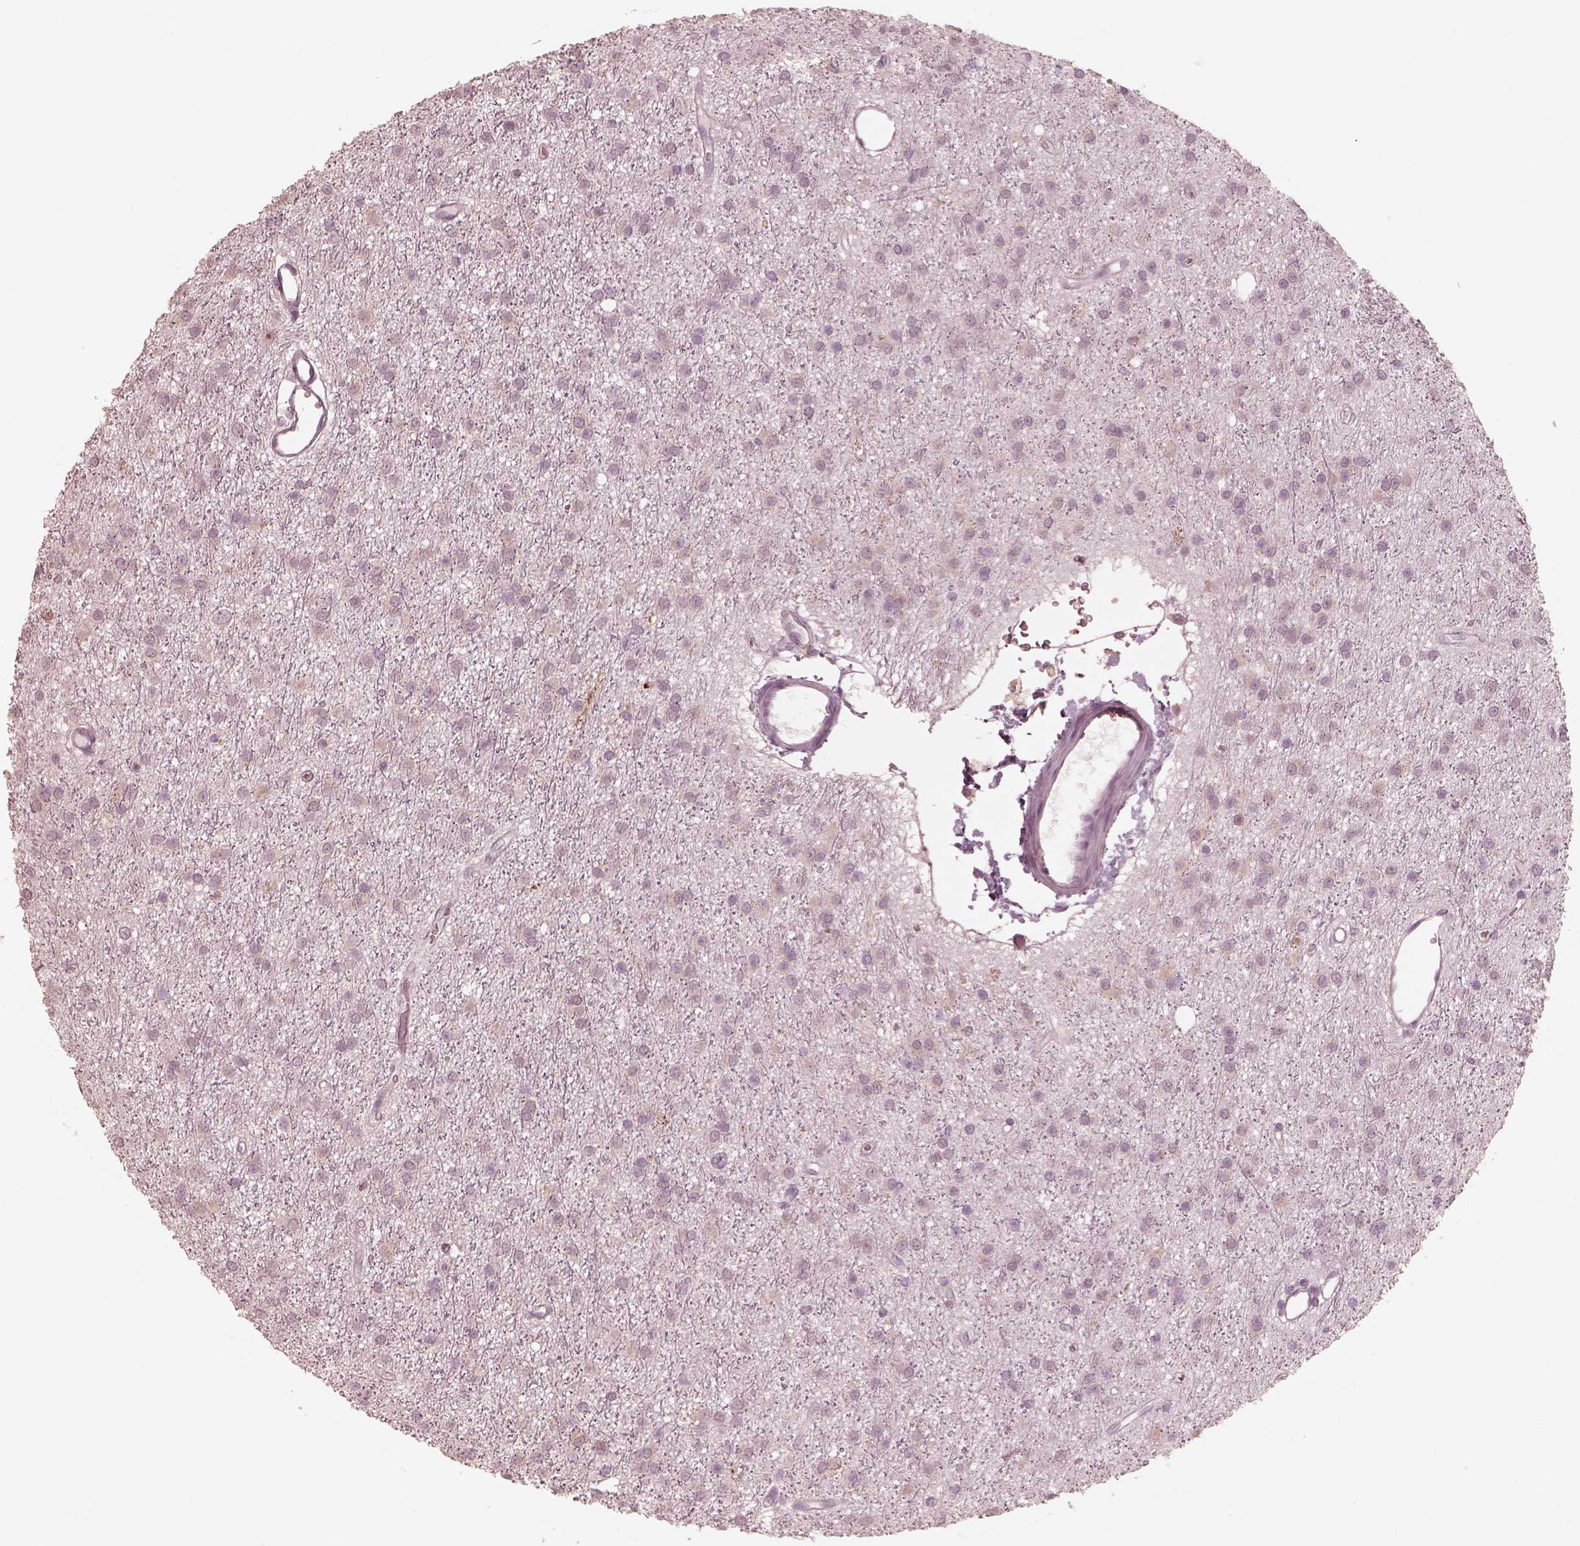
{"staining": {"intensity": "negative", "quantity": "none", "location": "none"}, "tissue": "glioma", "cell_type": "Tumor cells", "image_type": "cancer", "snomed": [{"axis": "morphology", "description": "Glioma, malignant, Low grade"}, {"axis": "topography", "description": "Brain"}], "caption": "This is a image of immunohistochemistry (IHC) staining of malignant glioma (low-grade), which shows no staining in tumor cells. (DAB (3,3'-diaminobenzidine) IHC with hematoxylin counter stain).", "gene": "RAB3C", "patient": {"sex": "male", "age": 27}}